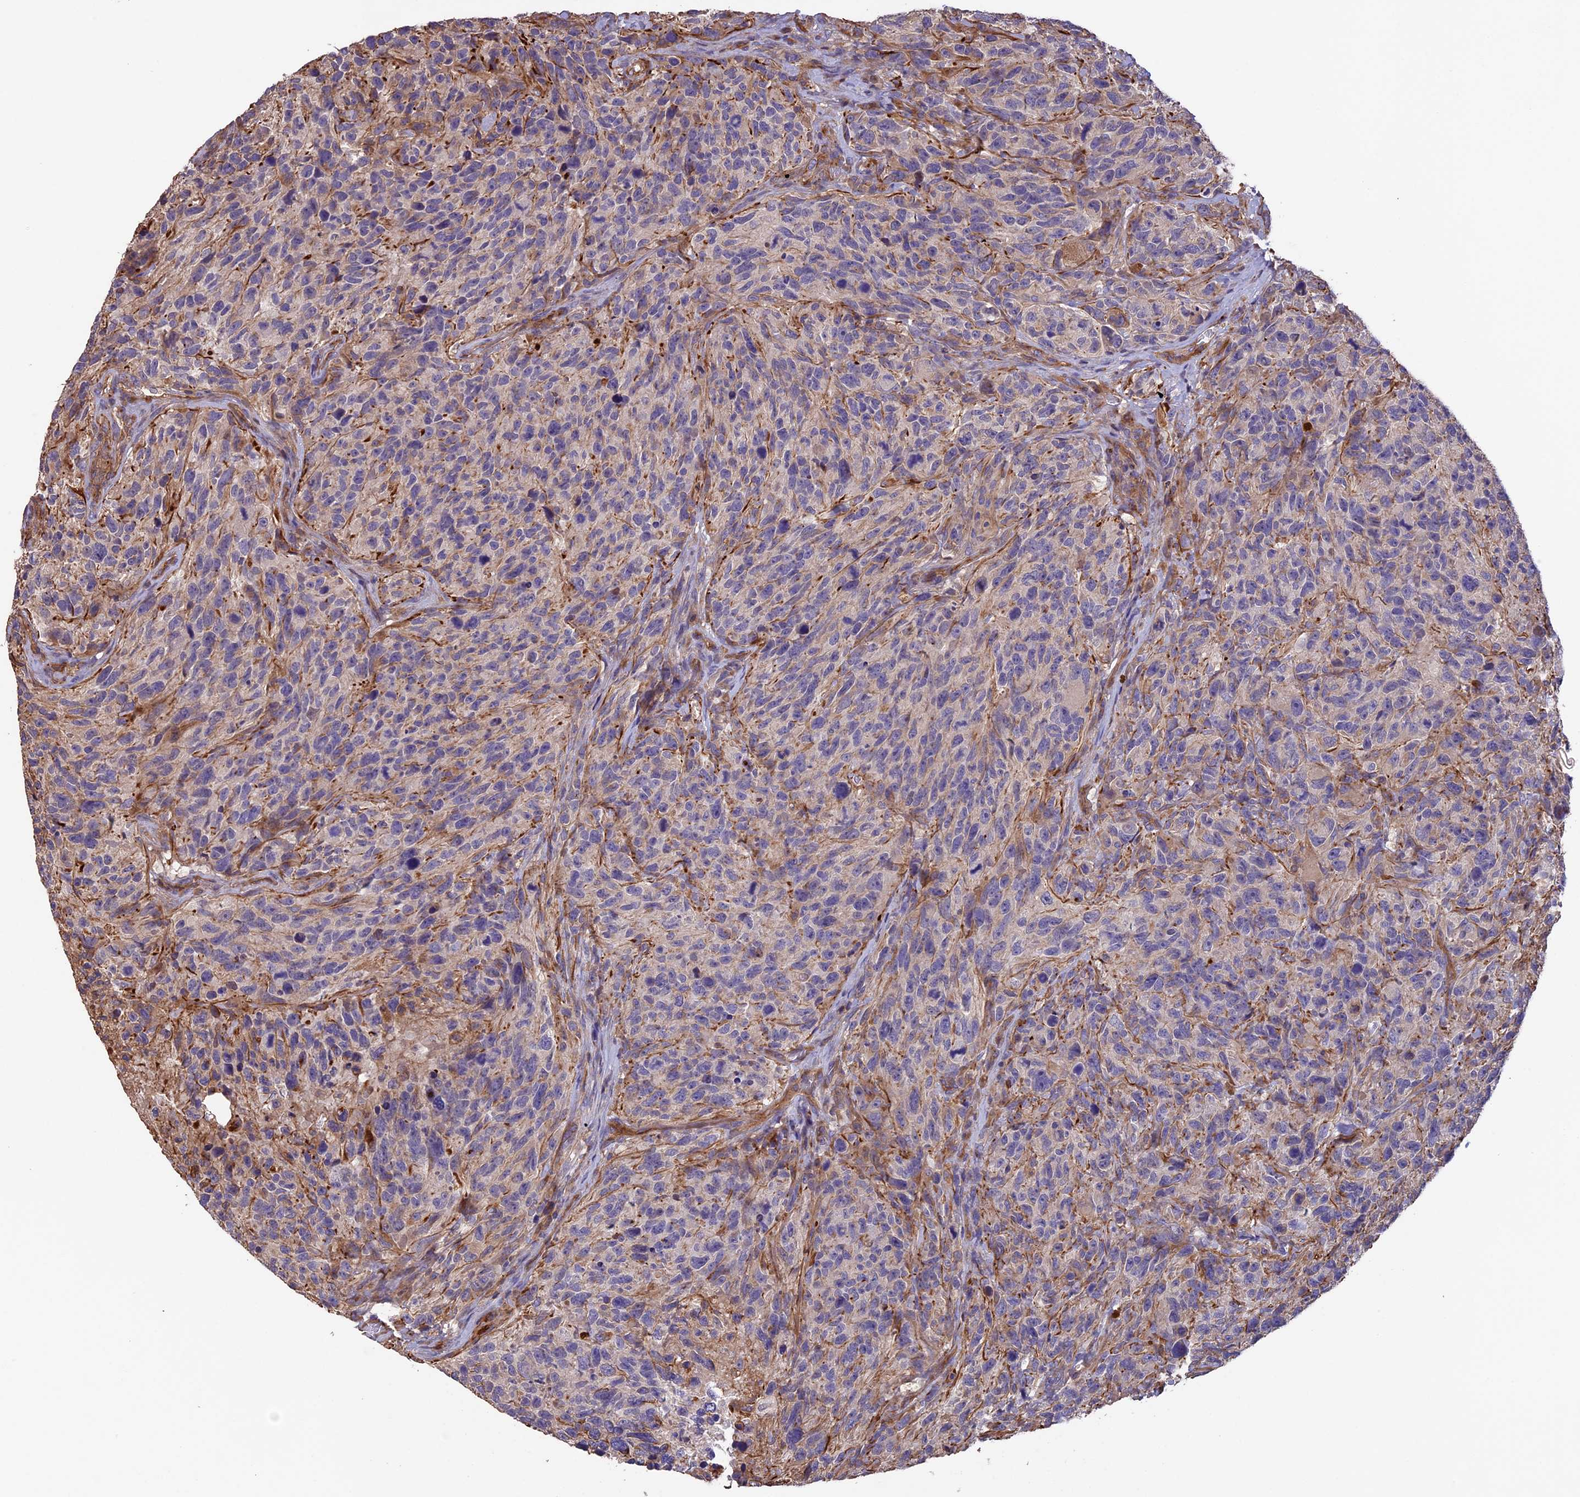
{"staining": {"intensity": "negative", "quantity": "none", "location": "none"}, "tissue": "glioma", "cell_type": "Tumor cells", "image_type": "cancer", "snomed": [{"axis": "morphology", "description": "Glioma, malignant, High grade"}, {"axis": "topography", "description": "Brain"}], "caption": "Glioma was stained to show a protein in brown. There is no significant positivity in tumor cells.", "gene": "GAS8", "patient": {"sex": "male", "age": 69}}